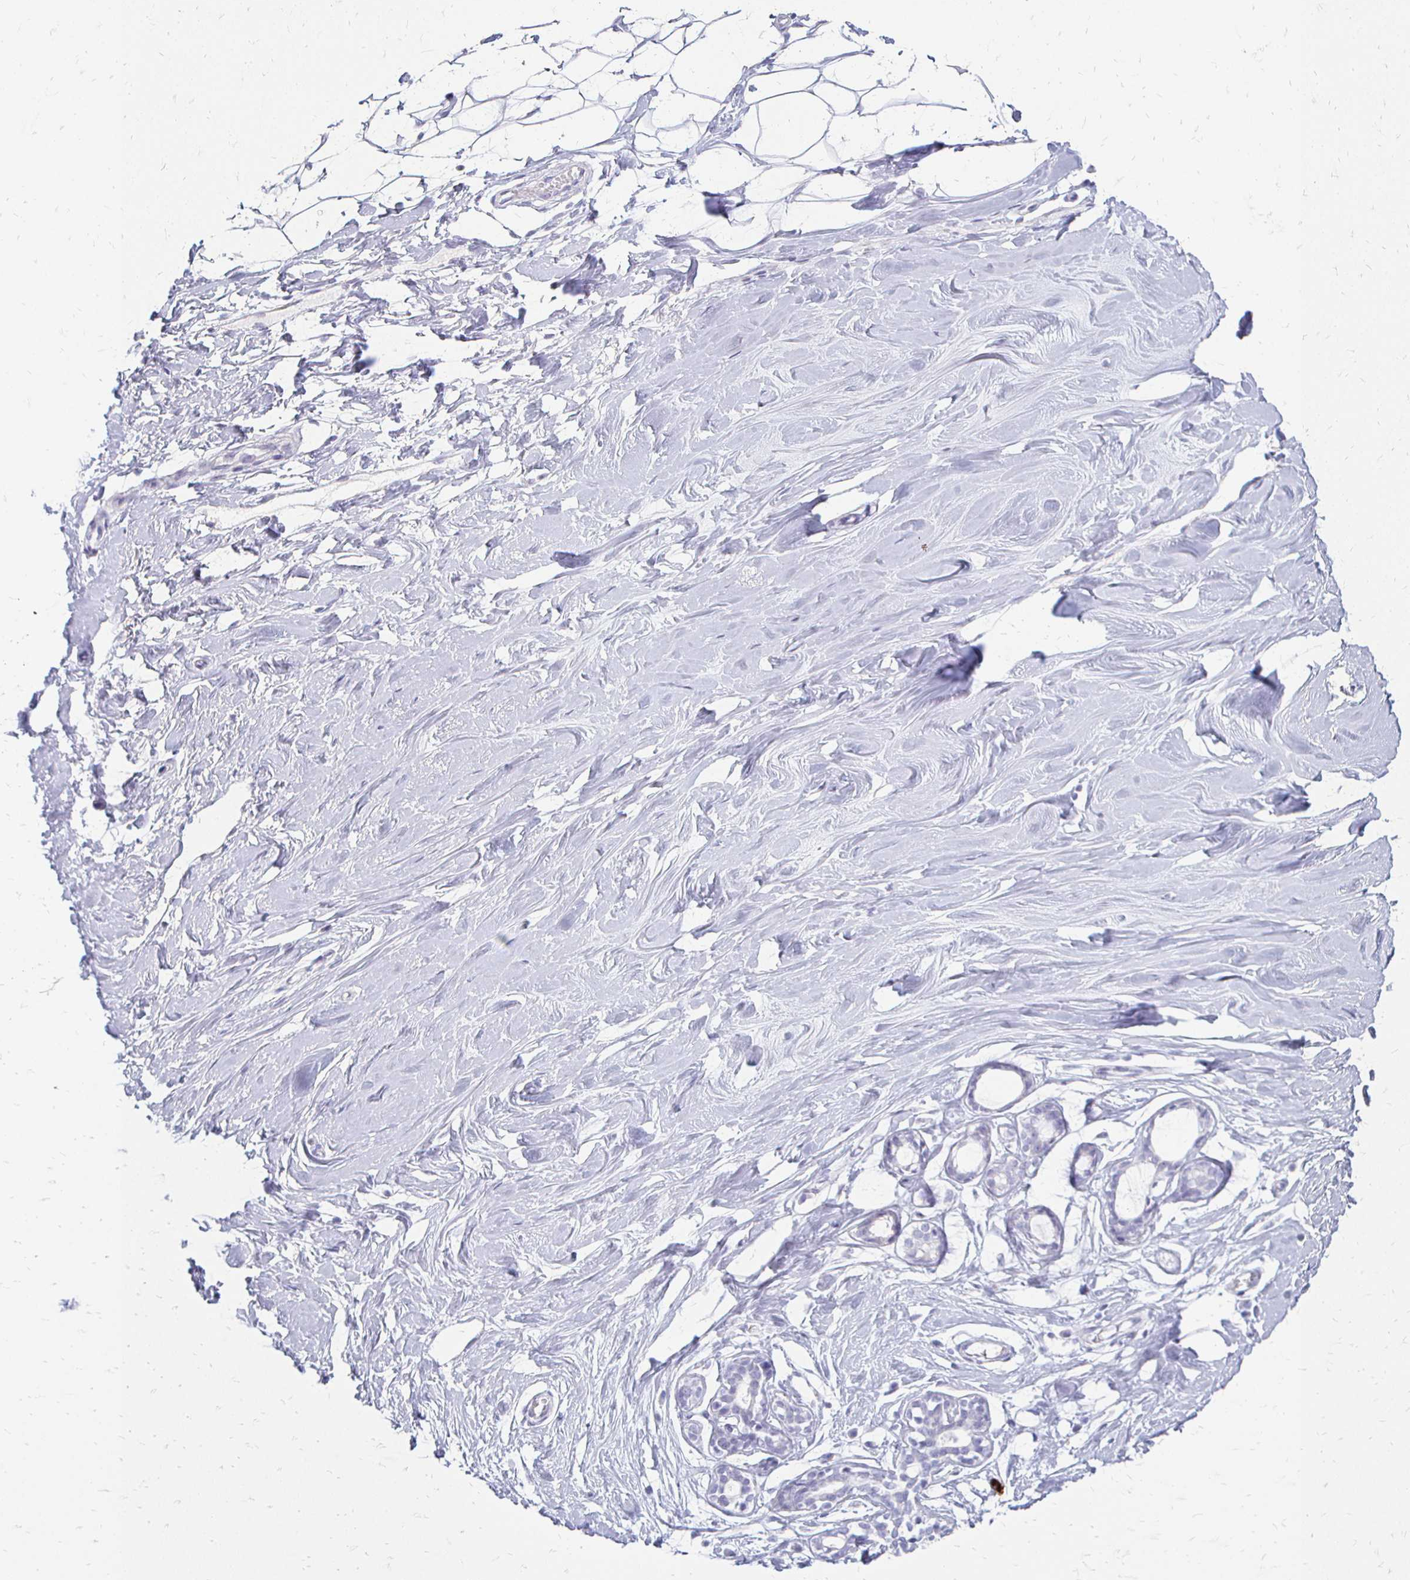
{"staining": {"intensity": "negative", "quantity": "none", "location": "none"}, "tissue": "breast", "cell_type": "Adipocytes", "image_type": "normal", "snomed": [{"axis": "morphology", "description": "Normal tissue, NOS"}, {"axis": "topography", "description": "Breast"}], "caption": "Immunohistochemistry of benign breast exhibits no positivity in adipocytes.", "gene": "ACP5", "patient": {"sex": "female", "age": 27}}